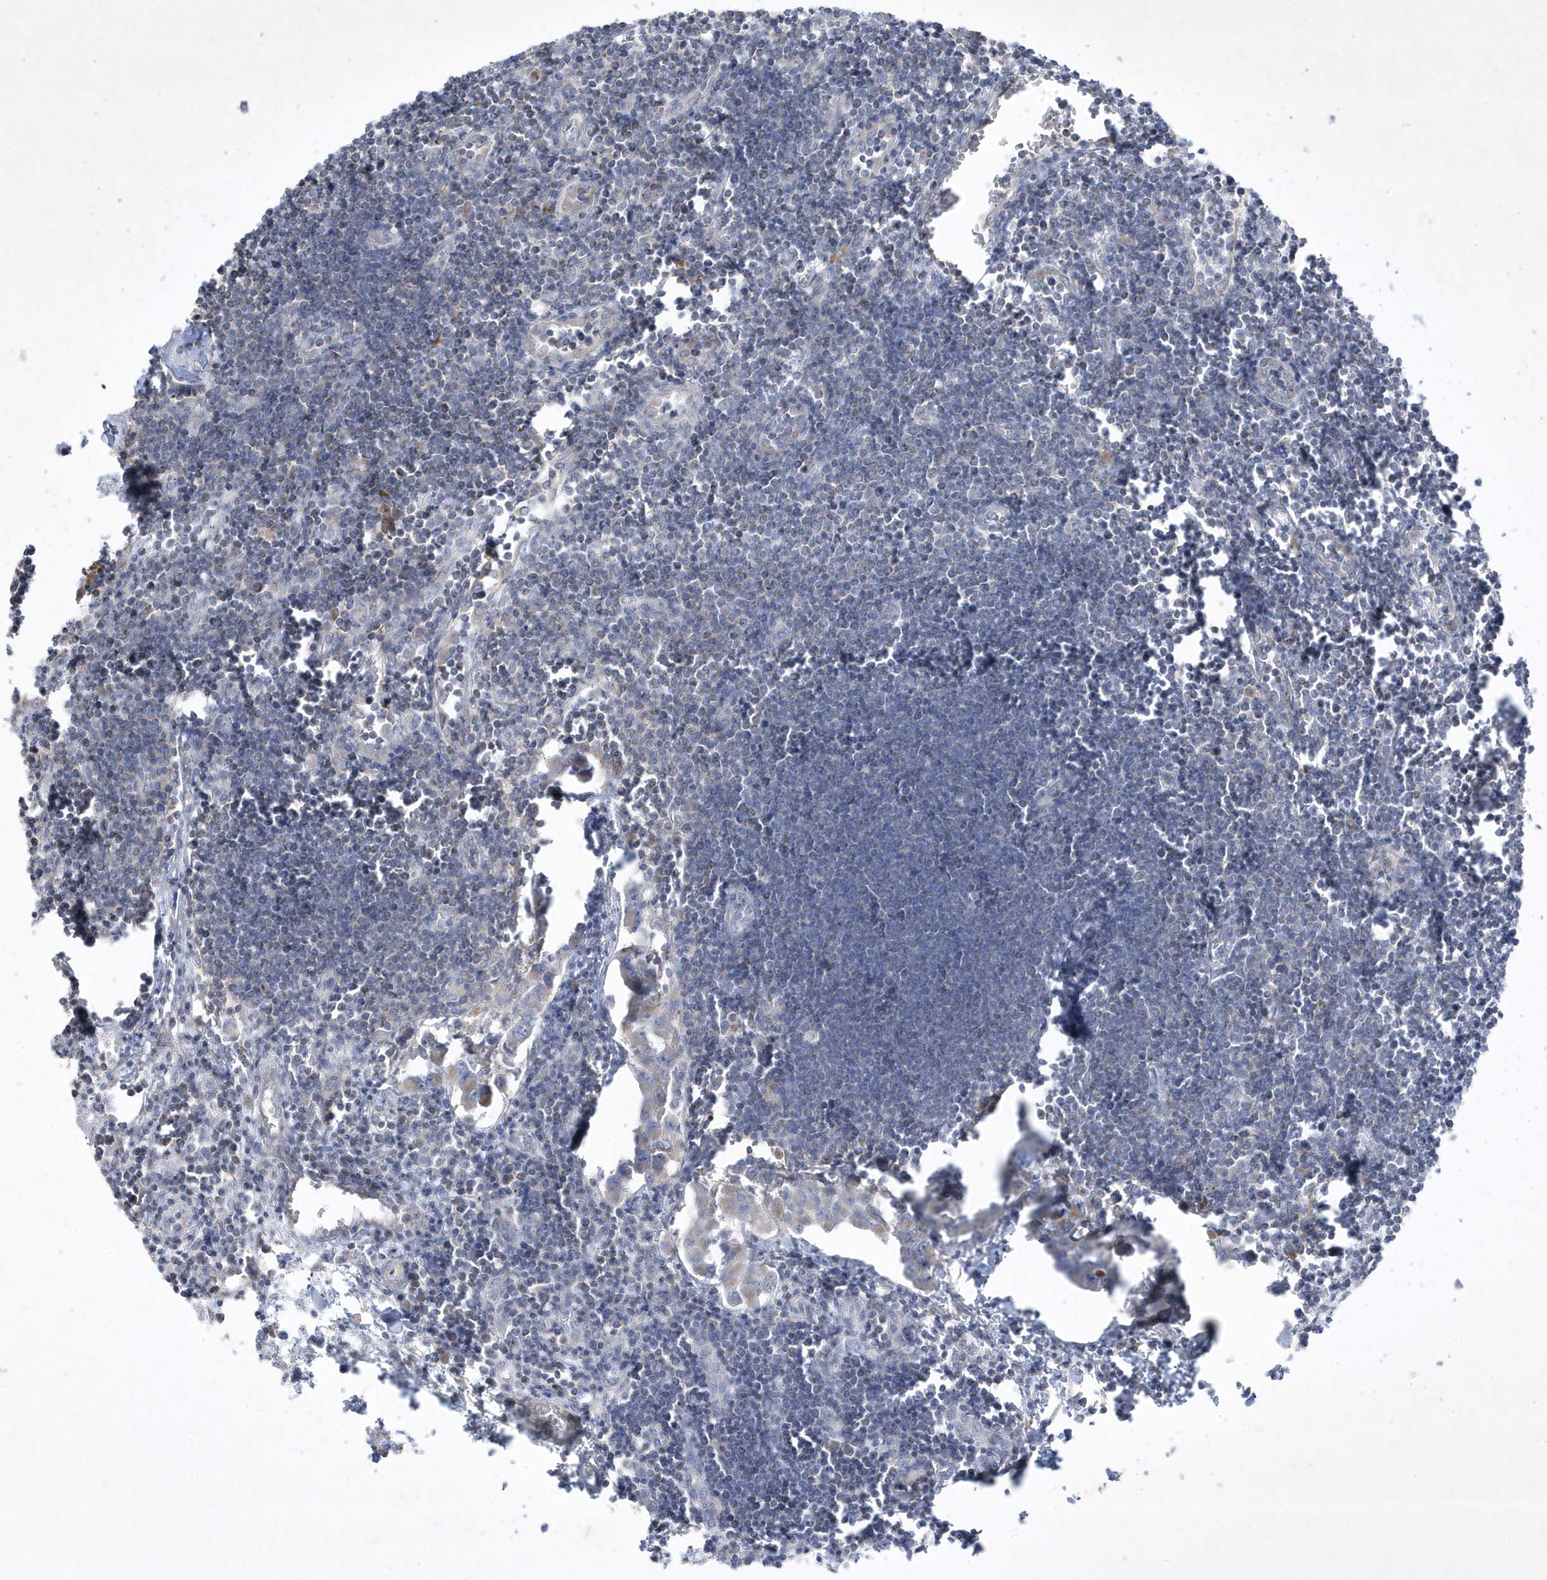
{"staining": {"intensity": "negative", "quantity": "none", "location": "none"}, "tissue": "lymph node", "cell_type": "Germinal center cells", "image_type": "normal", "snomed": [{"axis": "morphology", "description": "Normal tissue, NOS"}, {"axis": "morphology", "description": "Malignant melanoma, Metastatic site"}, {"axis": "topography", "description": "Lymph node"}], "caption": "A histopathology image of lymph node stained for a protein shows no brown staining in germinal center cells. (DAB (3,3'-diaminobenzidine) IHC, high magnification).", "gene": "ADAMTSL3", "patient": {"sex": "male", "age": 41}}